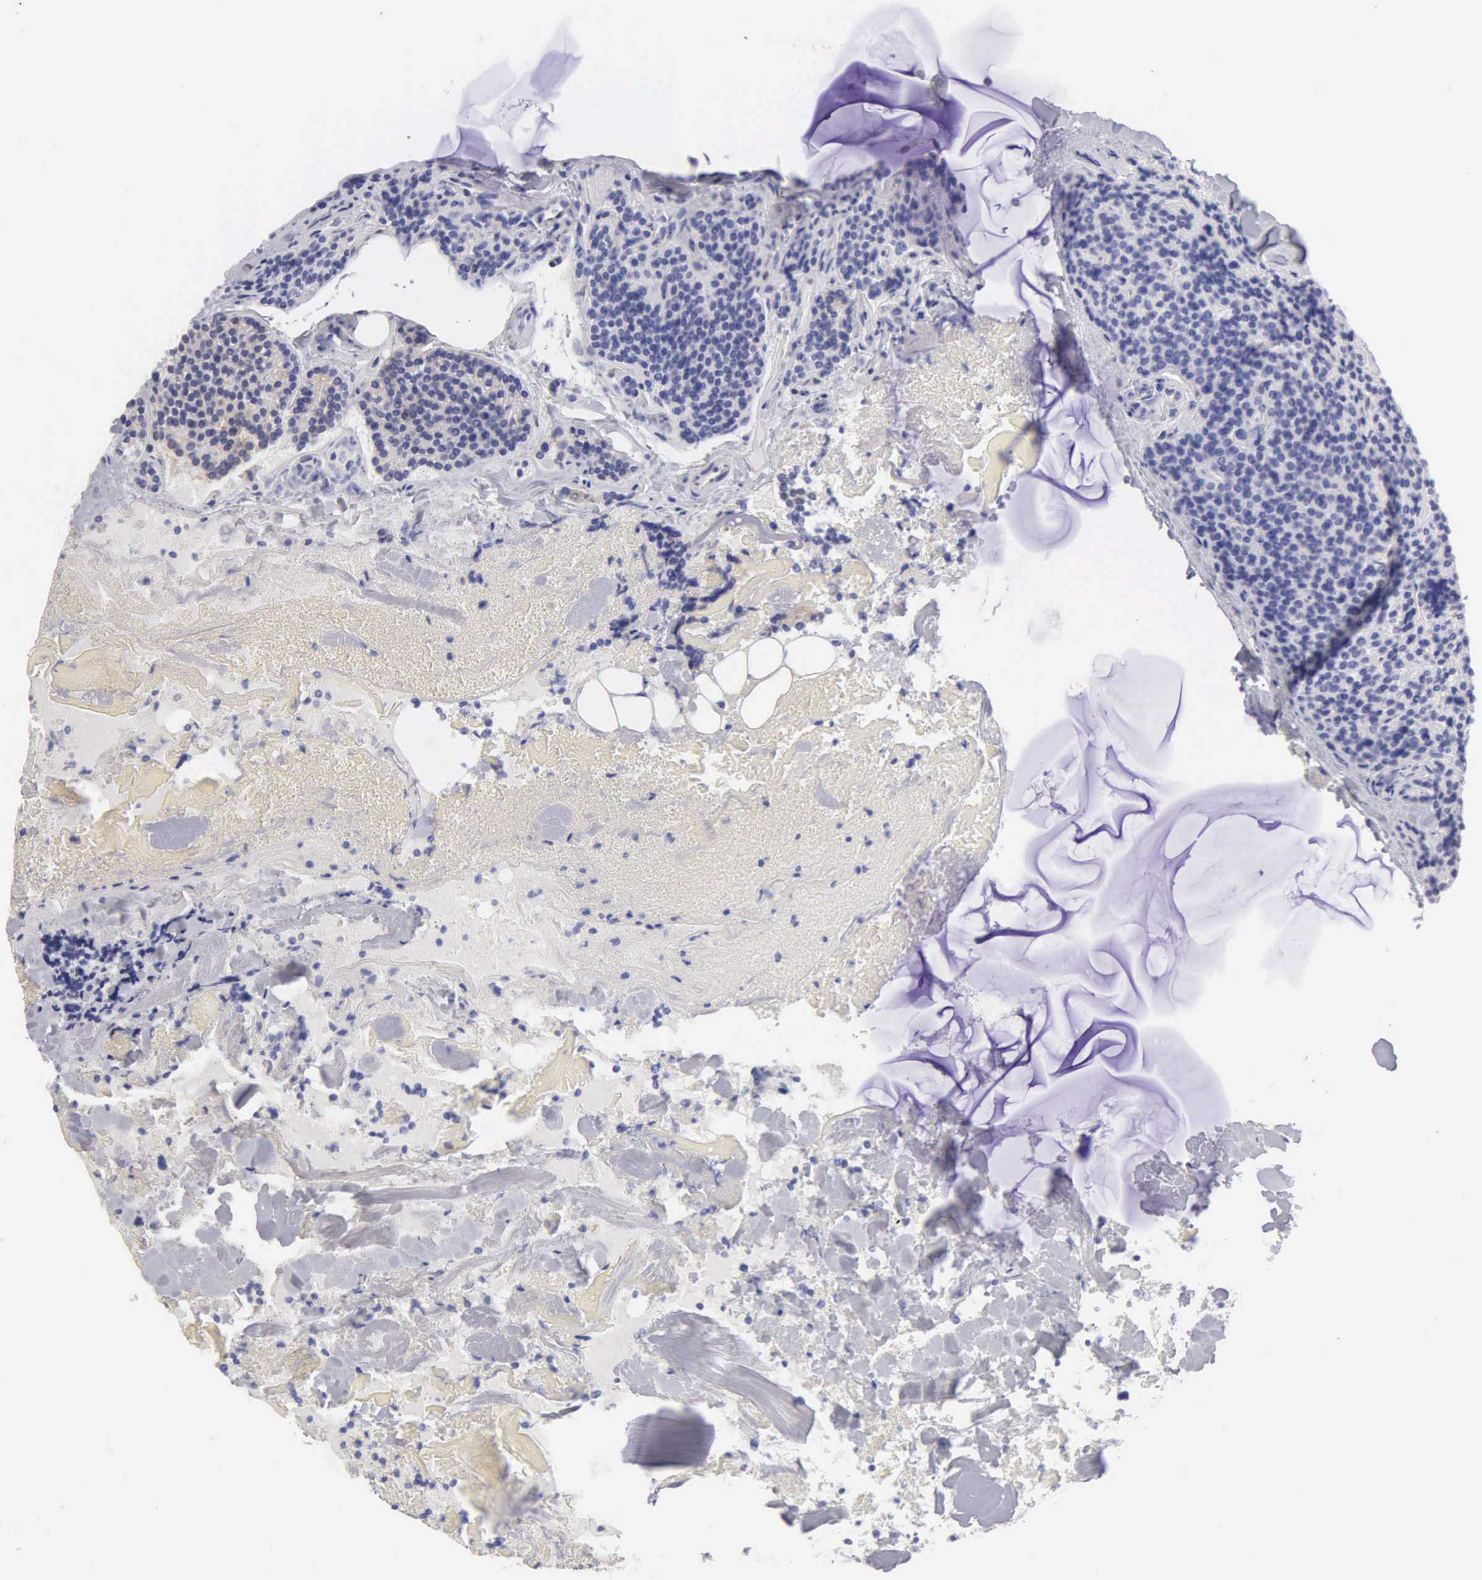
{"staining": {"intensity": "negative", "quantity": "none", "location": "none"}, "tissue": "parathyroid gland", "cell_type": "Glandular cells", "image_type": "normal", "snomed": [{"axis": "morphology", "description": "Normal tissue, NOS"}, {"axis": "topography", "description": "Parathyroid gland"}], "caption": "Immunohistochemical staining of normal human parathyroid gland displays no significant positivity in glandular cells. Nuclei are stained in blue.", "gene": "APP", "patient": {"sex": "female", "age": 29}}